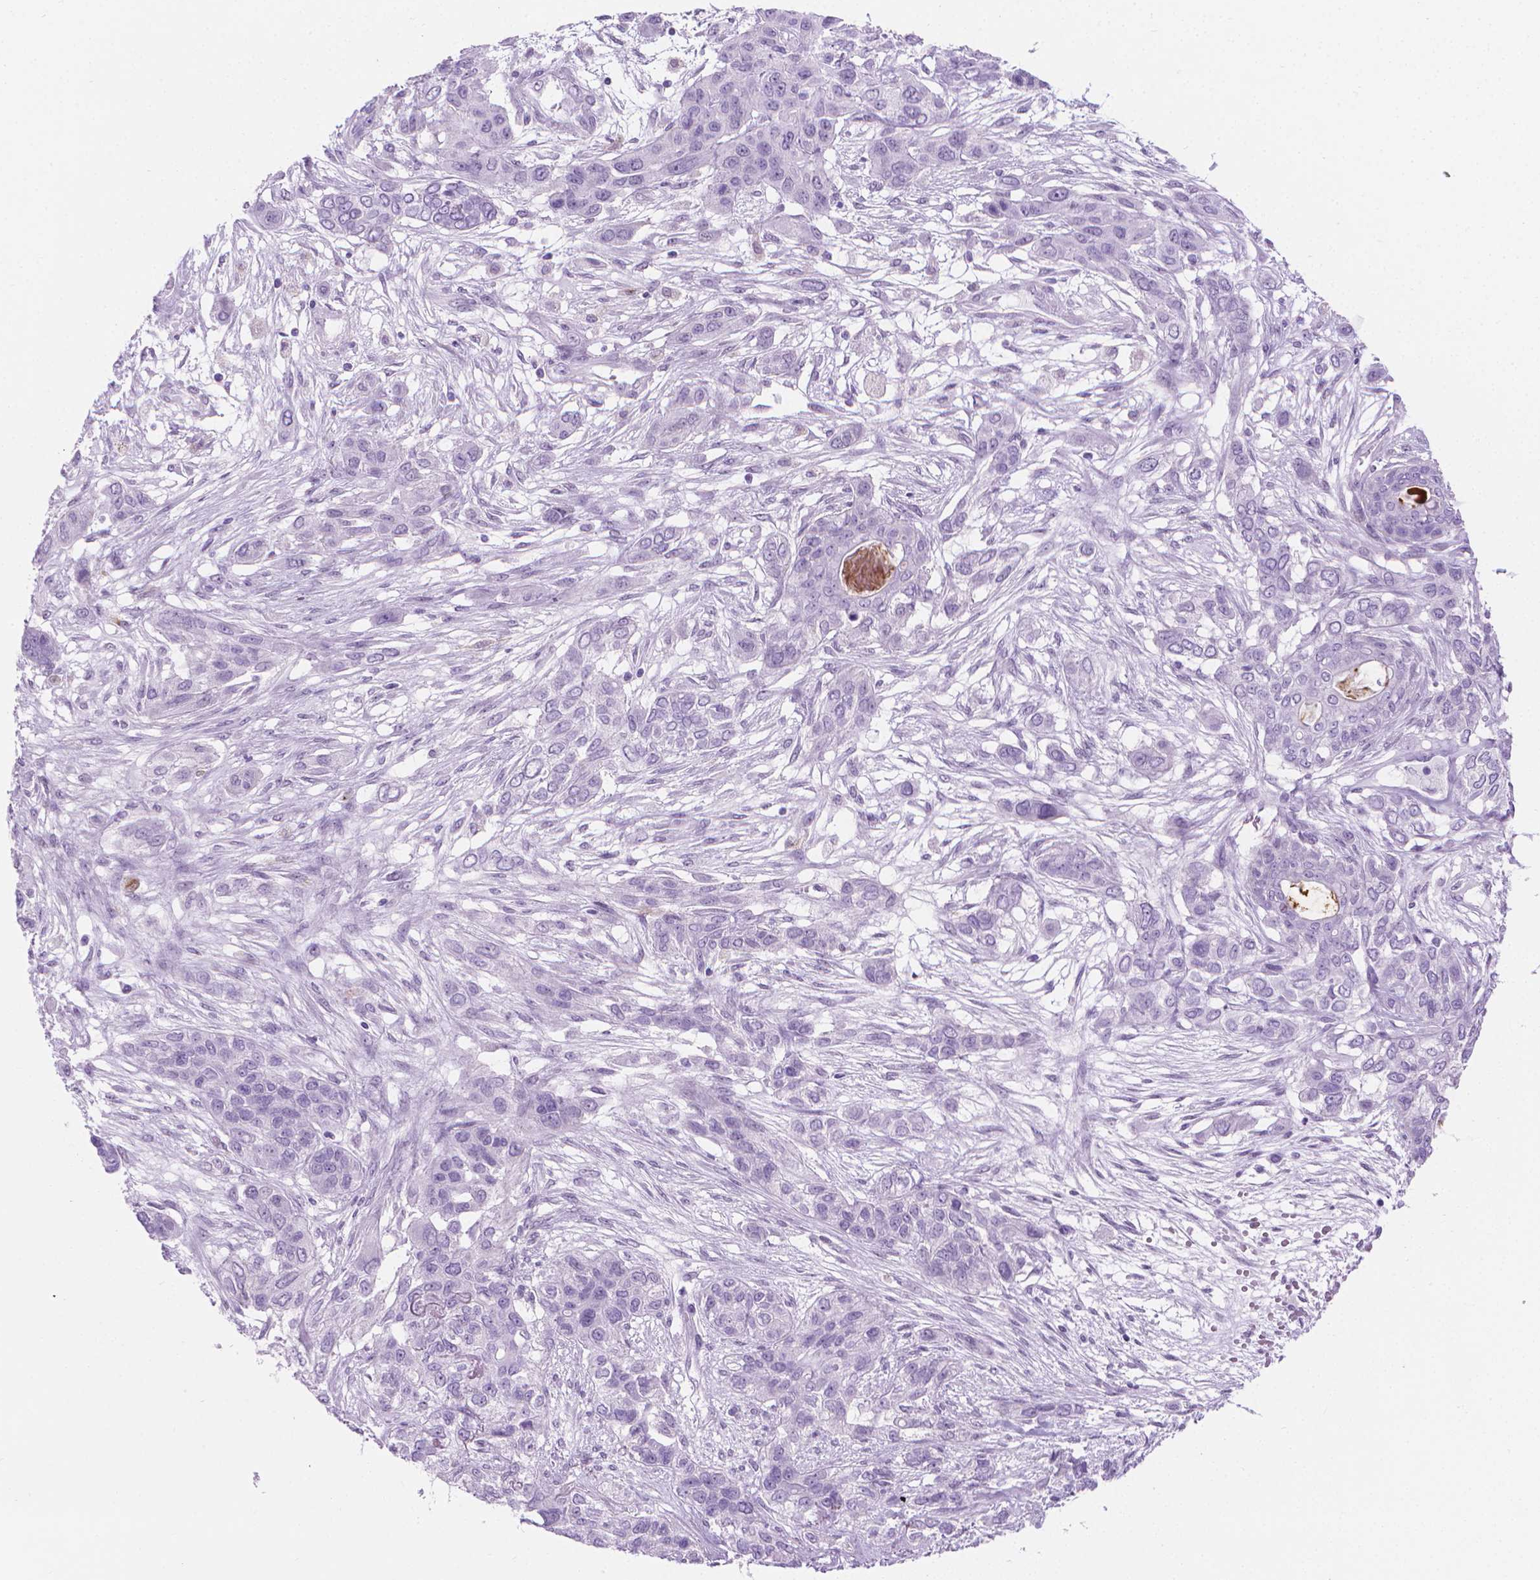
{"staining": {"intensity": "negative", "quantity": "none", "location": "none"}, "tissue": "lung cancer", "cell_type": "Tumor cells", "image_type": "cancer", "snomed": [{"axis": "morphology", "description": "Squamous cell carcinoma, NOS"}, {"axis": "topography", "description": "Lung"}], "caption": "IHC photomicrograph of neoplastic tissue: lung squamous cell carcinoma stained with DAB shows no significant protein expression in tumor cells. Brightfield microscopy of IHC stained with DAB (3,3'-diaminobenzidine) (brown) and hematoxylin (blue), captured at high magnification.", "gene": "CFAP52", "patient": {"sex": "female", "age": 70}}